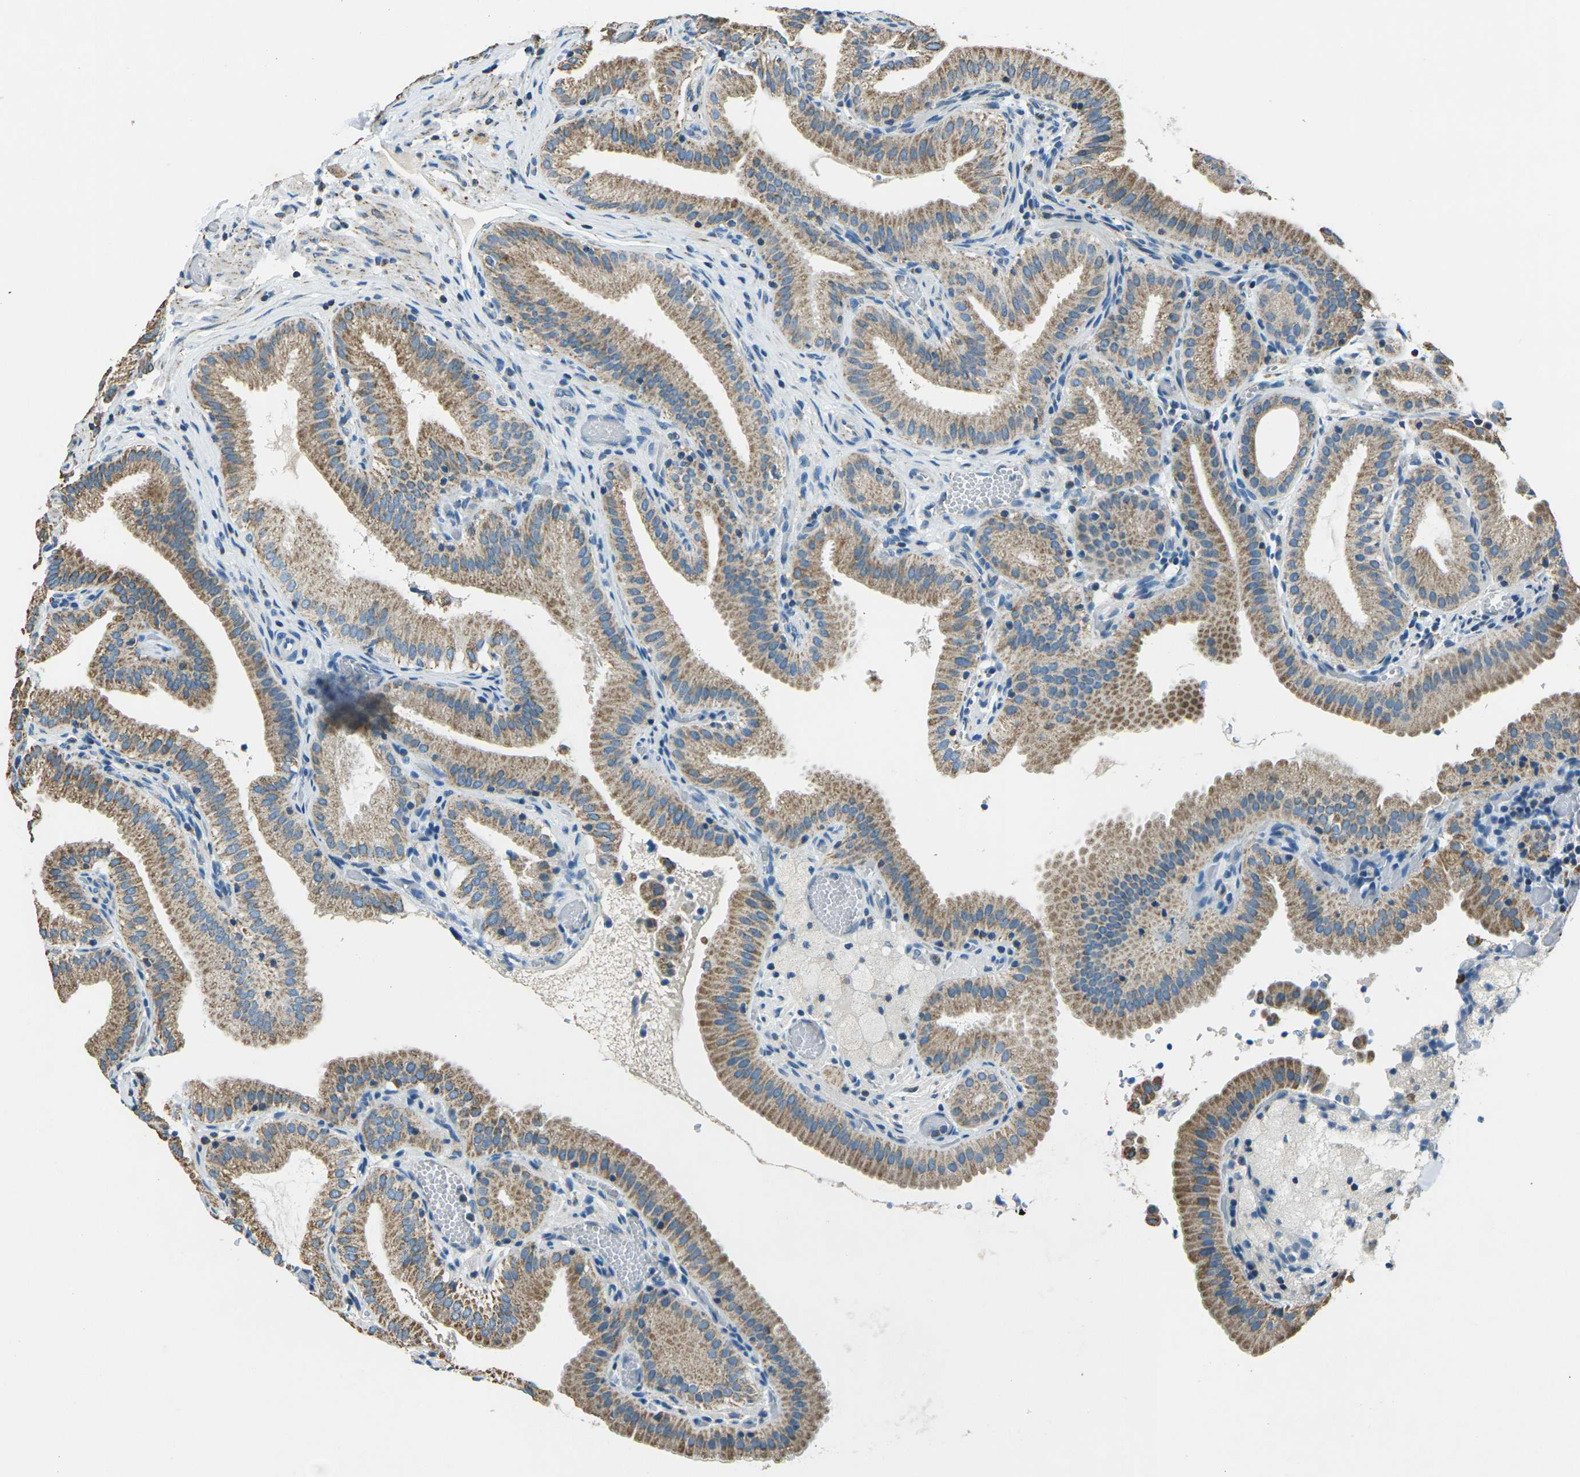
{"staining": {"intensity": "moderate", "quantity": ">75%", "location": "cytoplasmic/membranous"}, "tissue": "gallbladder", "cell_type": "Glandular cells", "image_type": "normal", "snomed": [{"axis": "morphology", "description": "Normal tissue, NOS"}, {"axis": "topography", "description": "Gallbladder"}], "caption": "The histopathology image shows staining of unremarkable gallbladder, revealing moderate cytoplasmic/membranous protein staining (brown color) within glandular cells. Nuclei are stained in blue.", "gene": "IRF3", "patient": {"sex": "male", "age": 54}}